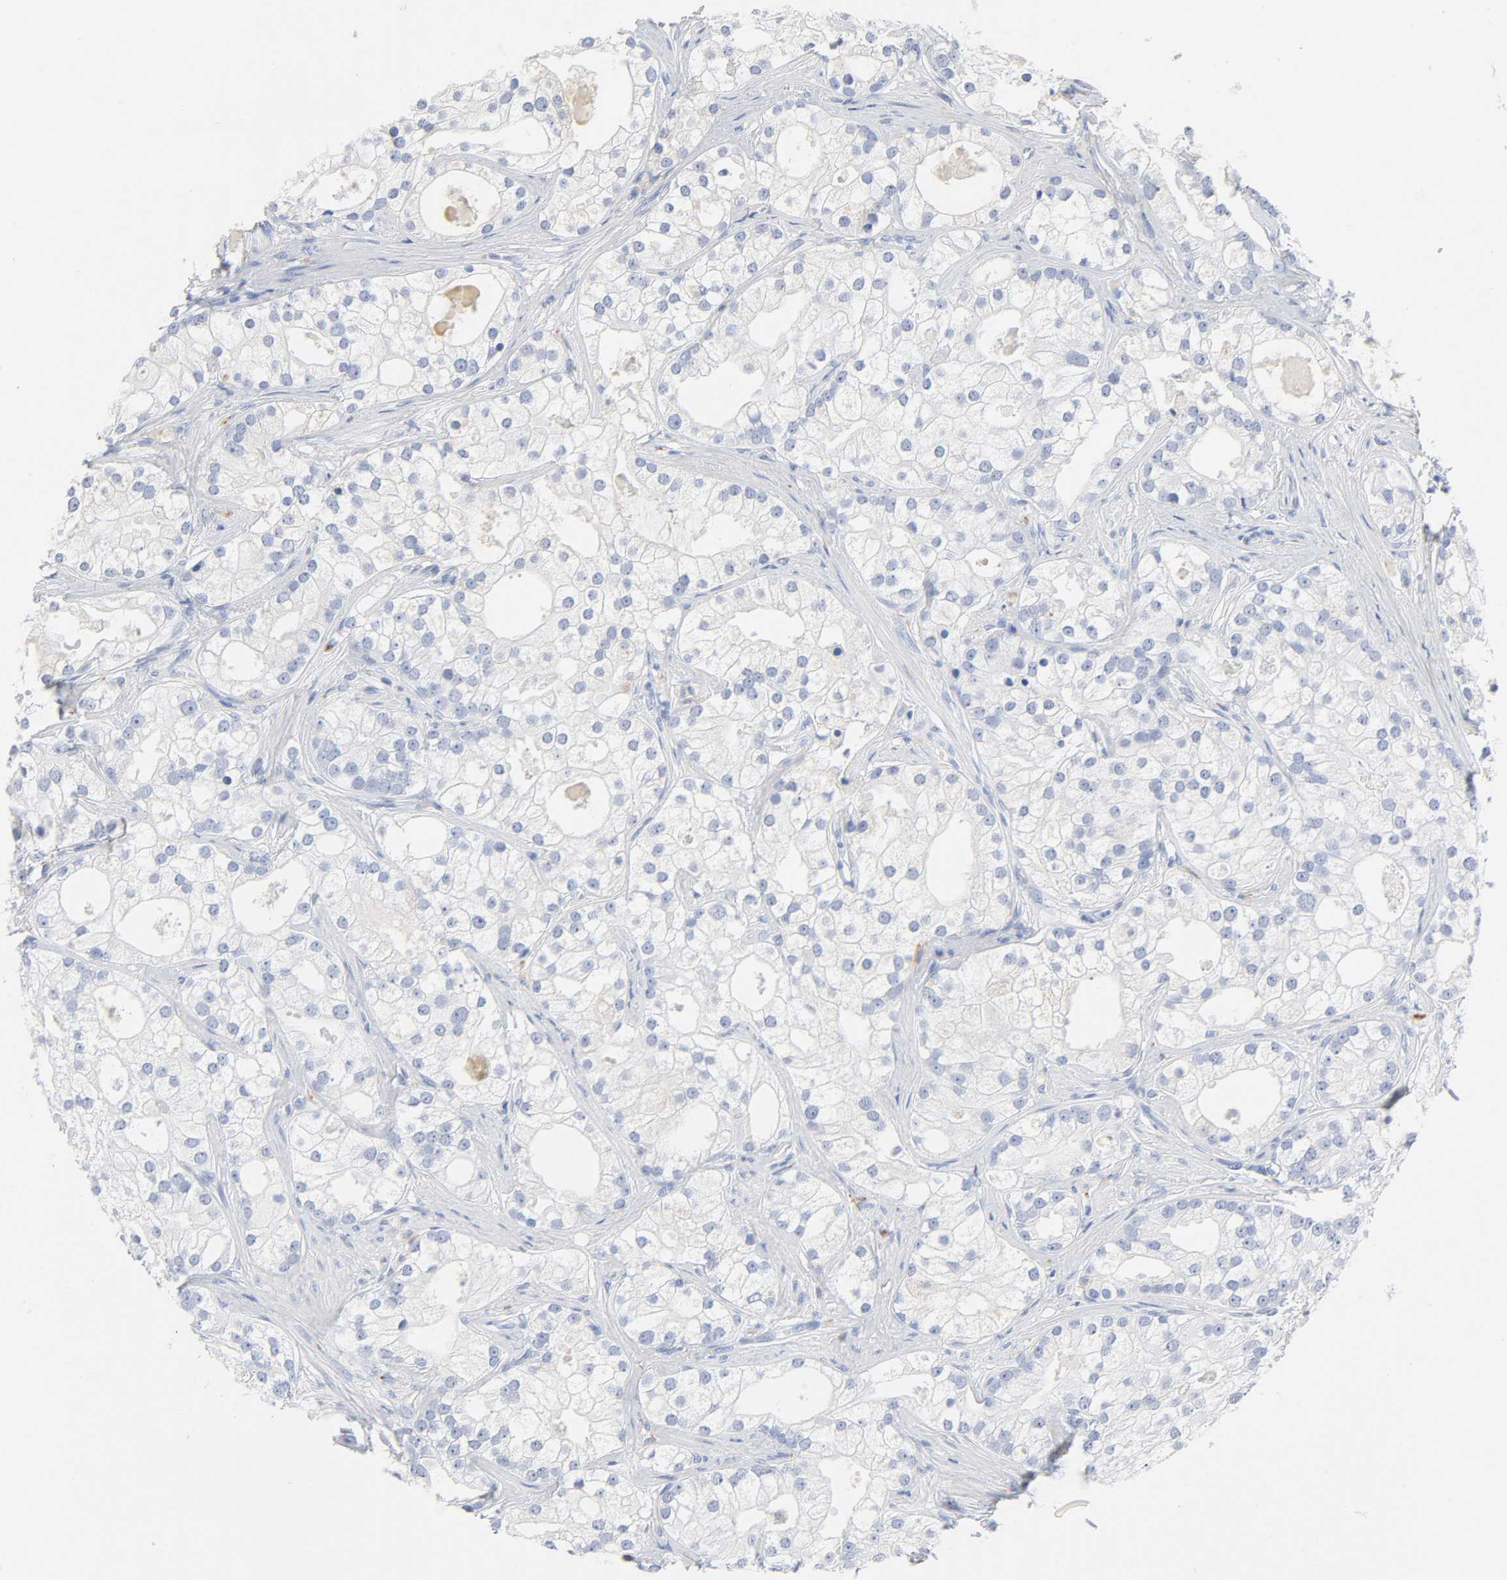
{"staining": {"intensity": "negative", "quantity": "none", "location": "none"}, "tissue": "prostate cancer", "cell_type": "Tumor cells", "image_type": "cancer", "snomed": [{"axis": "morphology", "description": "Adenocarcinoma, Low grade"}, {"axis": "topography", "description": "Prostate"}], "caption": "DAB (3,3'-diaminobenzidine) immunohistochemical staining of prostate cancer (adenocarcinoma (low-grade)) demonstrates no significant staining in tumor cells.", "gene": "PLP1", "patient": {"sex": "male", "age": 58}}